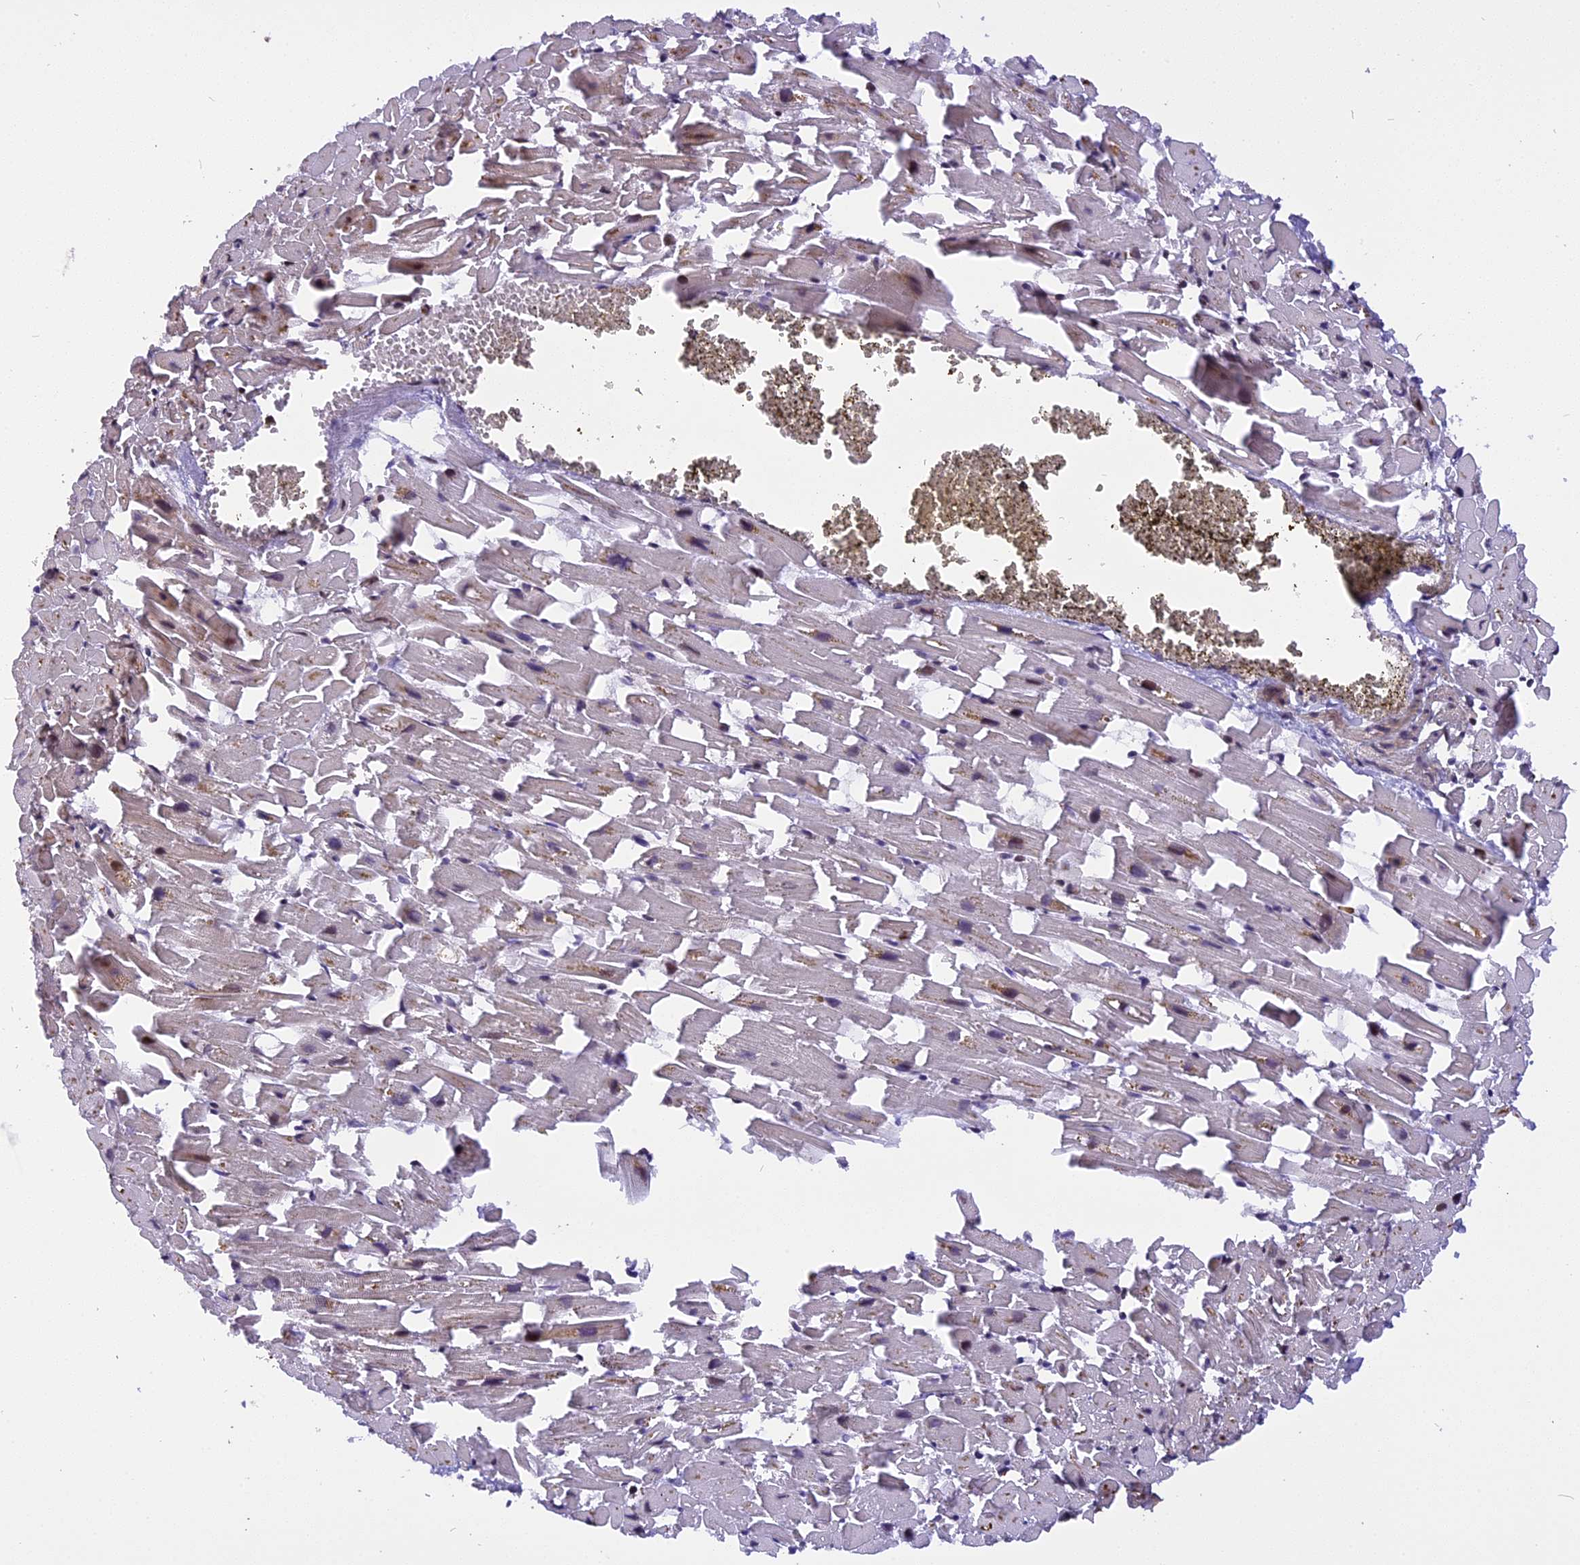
{"staining": {"intensity": "negative", "quantity": "none", "location": "none"}, "tissue": "heart muscle", "cell_type": "Cardiomyocytes", "image_type": "normal", "snomed": [{"axis": "morphology", "description": "Normal tissue, NOS"}, {"axis": "topography", "description": "Heart"}], "caption": "IHC photomicrograph of unremarkable heart muscle: heart muscle stained with DAB (3,3'-diaminobenzidine) exhibits no significant protein staining in cardiomyocytes.", "gene": "MICALL1", "patient": {"sex": "female", "age": 64}}